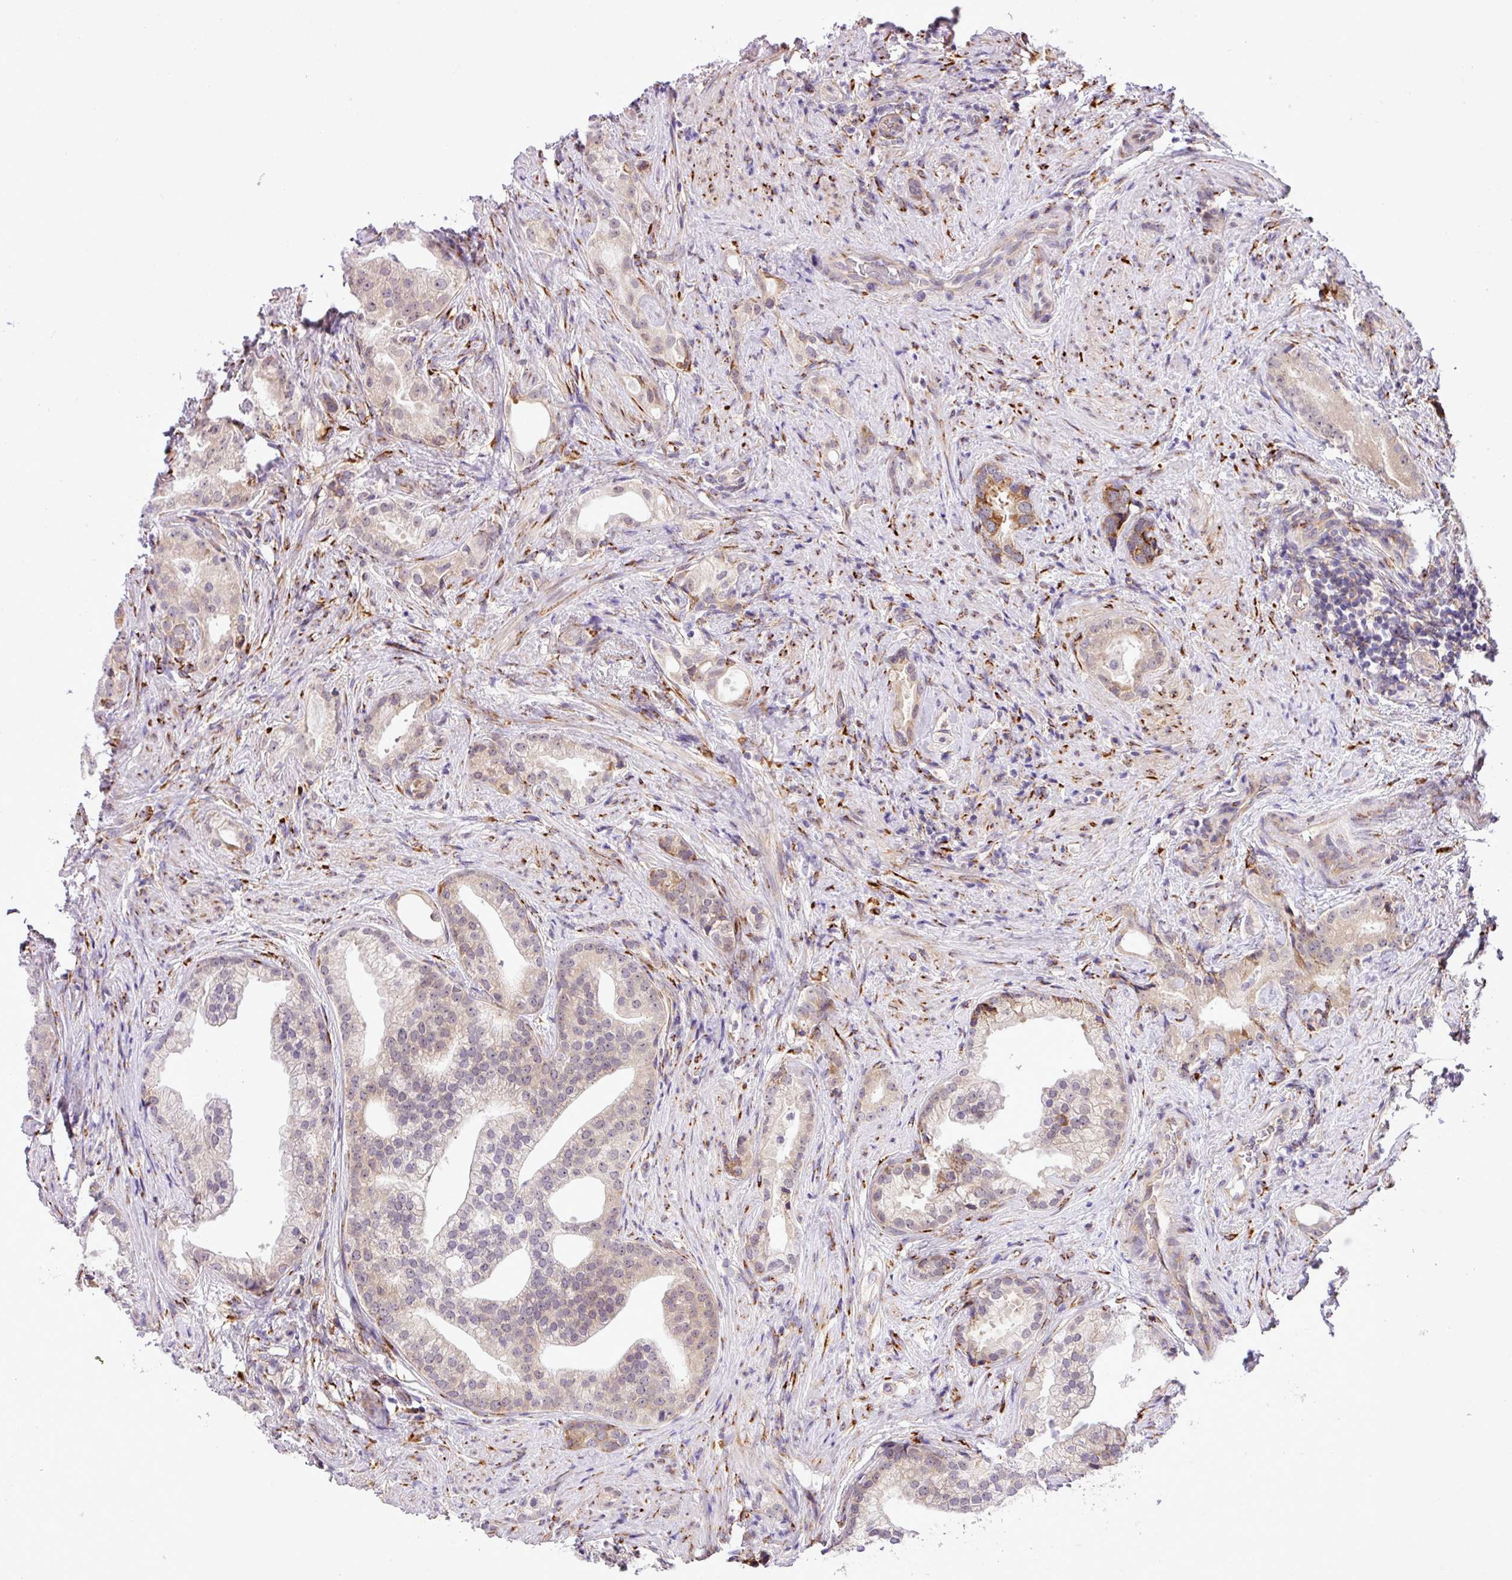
{"staining": {"intensity": "weak", "quantity": "<25%", "location": "cytoplasmic/membranous"}, "tissue": "prostate cancer", "cell_type": "Tumor cells", "image_type": "cancer", "snomed": [{"axis": "morphology", "description": "Adenocarcinoma, Low grade"}, {"axis": "topography", "description": "Prostate"}], "caption": "The histopathology image shows no significant staining in tumor cells of low-grade adenocarcinoma (prostate). Brightfield microscopy of immunohistochemistry stained with DAB (brown) and hematoxylin (blue), captured at high magnification.", "gene": "CFAP97", "patient": {"sex": "male", "age": 71}}